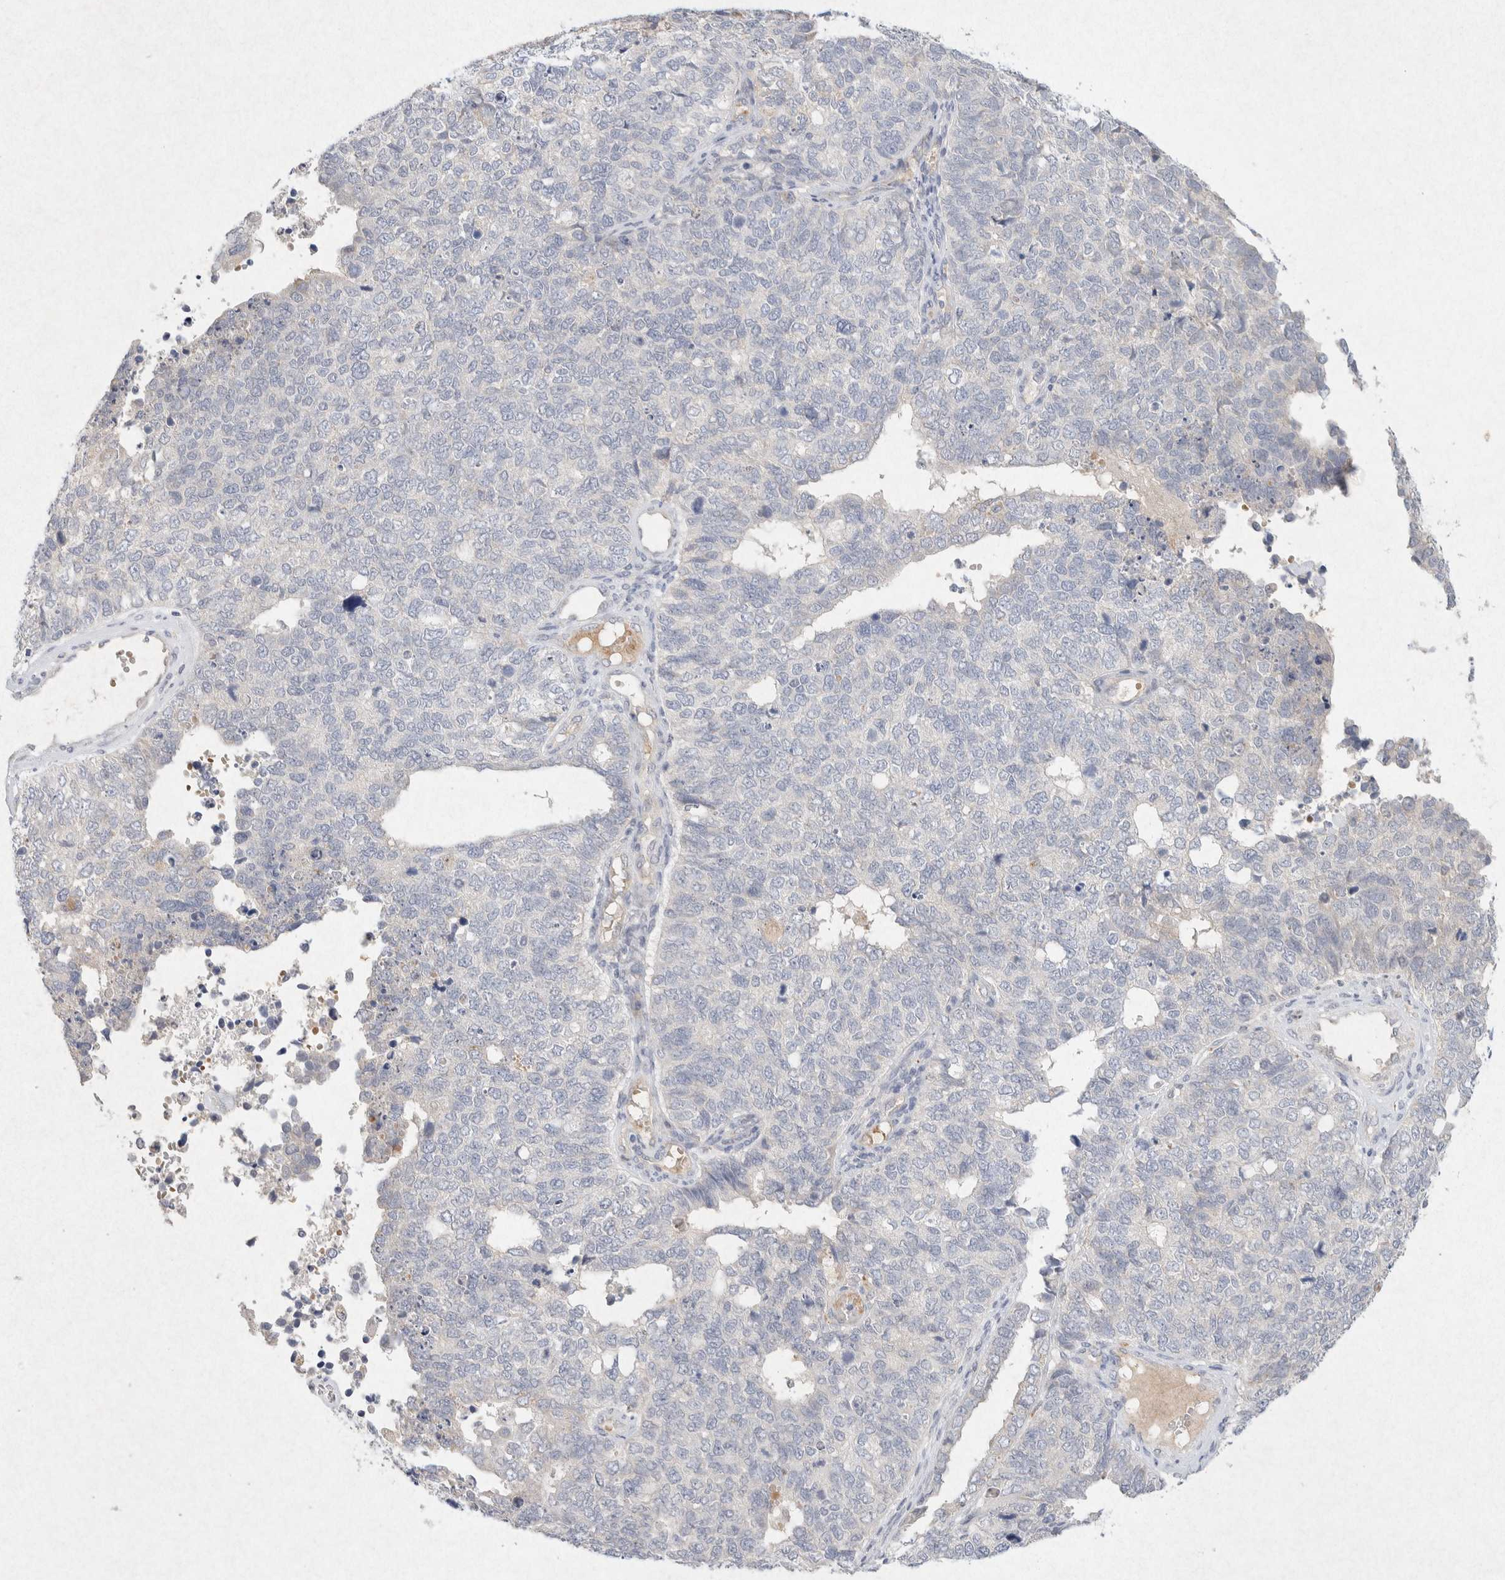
{"staining": {"intensity": "negative", "quantity": "none", "location": "none"}, "tissue": "cervical cancer", "cell_type": "Tumor cells", "image_type": "cancer", "snomed": [{"axis": "morphology", "description": "Squamous cell carcinoma, NOS"}, {"axis": "topography", "description": "Cervix"}], "caption": "Cervical cancer (squamous cell carcinoma) was stained to show a protein in brown. There is no significant expression in tumor cells.", "gene": "GNAI1", "patient": {"sex": "female", "age": 63}}